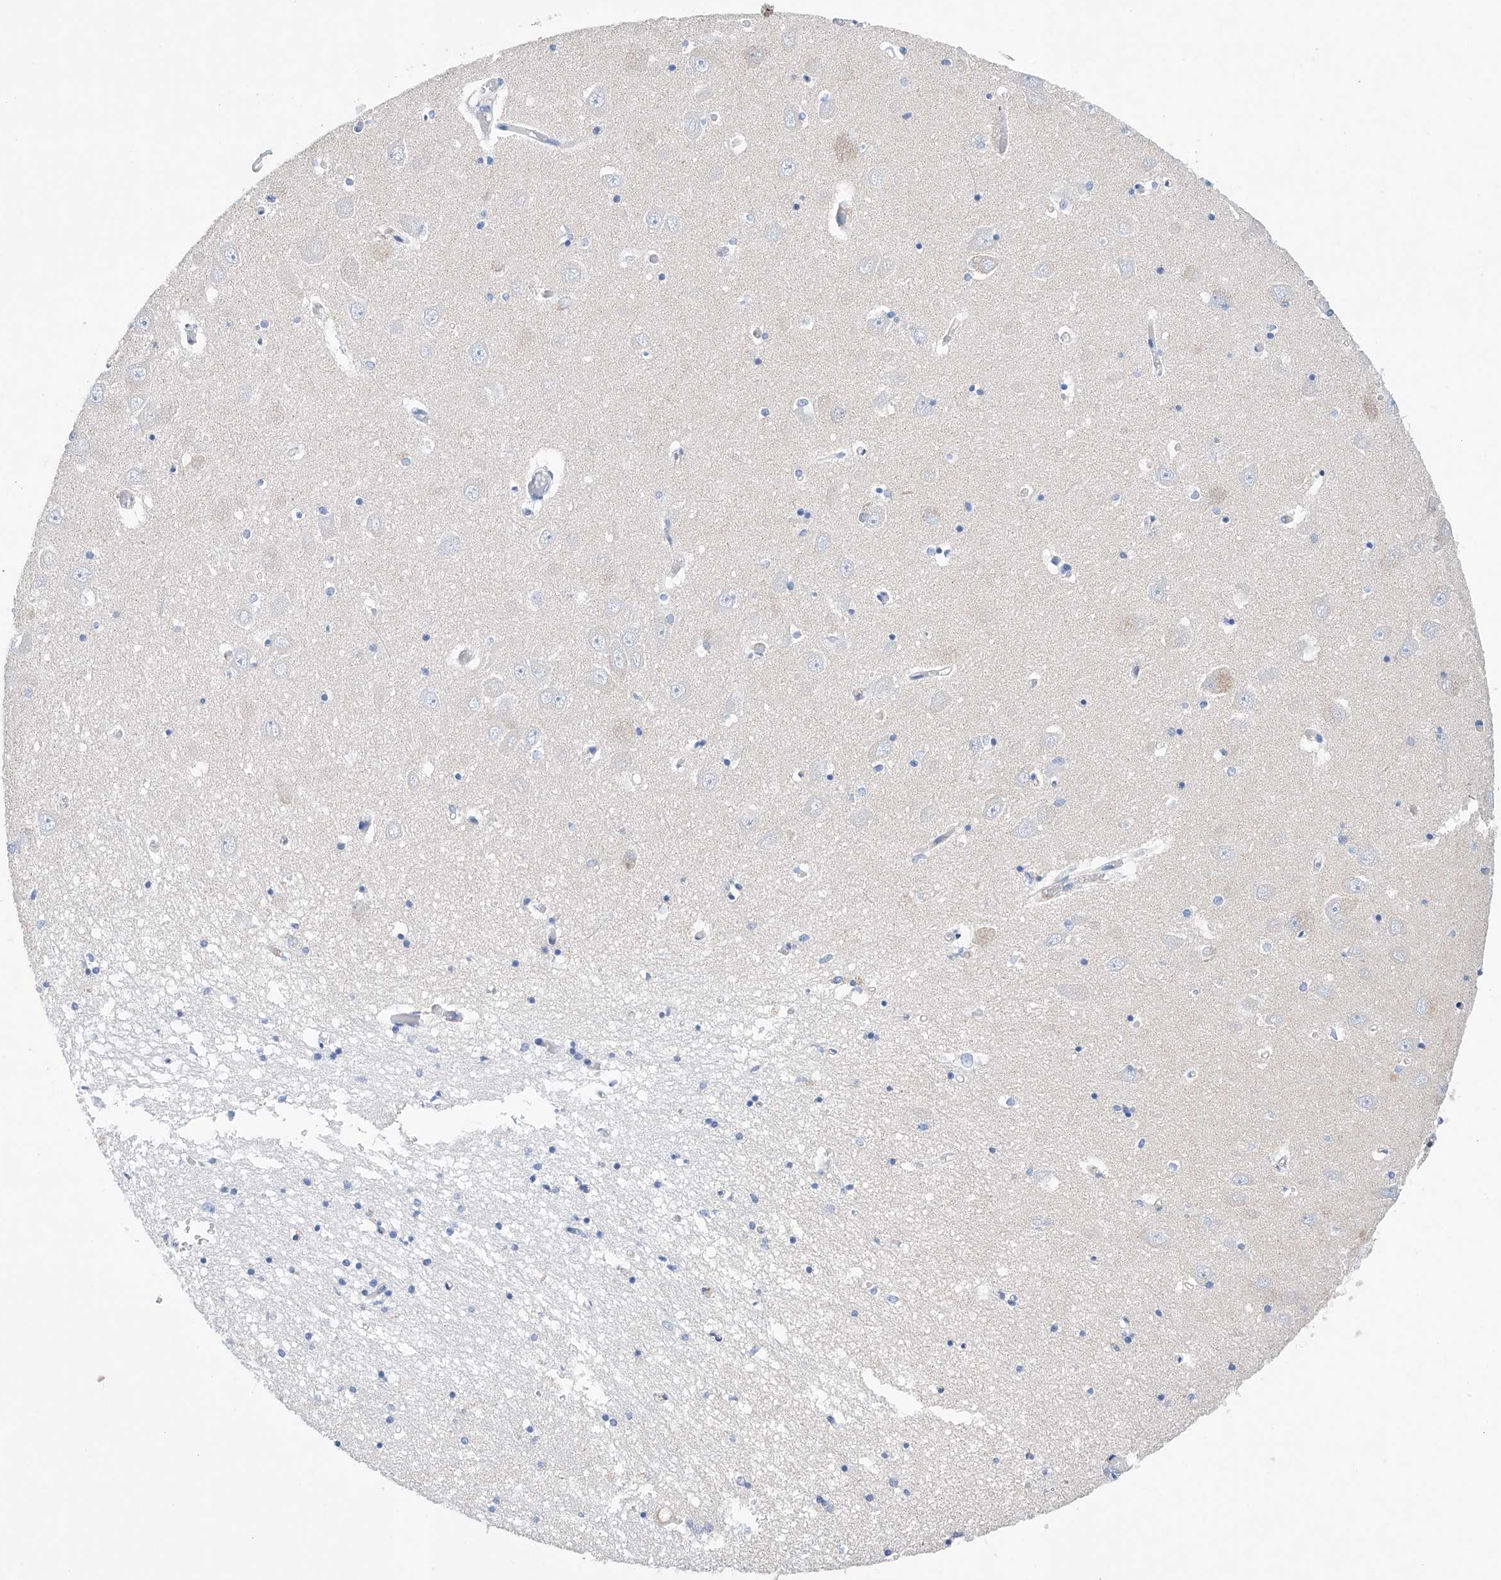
{"staining": {"intensity": "negative", "quantity": "none", "location": "none"}, "tissue": "hippocampus", "cell_type": "Glial cells", "image_type": "normal", "snomed": [{"axis": "morphology", "description": "Normal tissue, NOS"}, {"axis": "topography", "description": "Hippocampus"}], "caption": "The immunohistochemistry micrograph has no significant positivity in glial cells of hippocampus. (Stains: DAB IHC with hematoxylin counter stain, Microscopy: brightfield microscopy at high magnification).", "gene": "ETV7", "patient": {"sex": "male", "age": 70}}